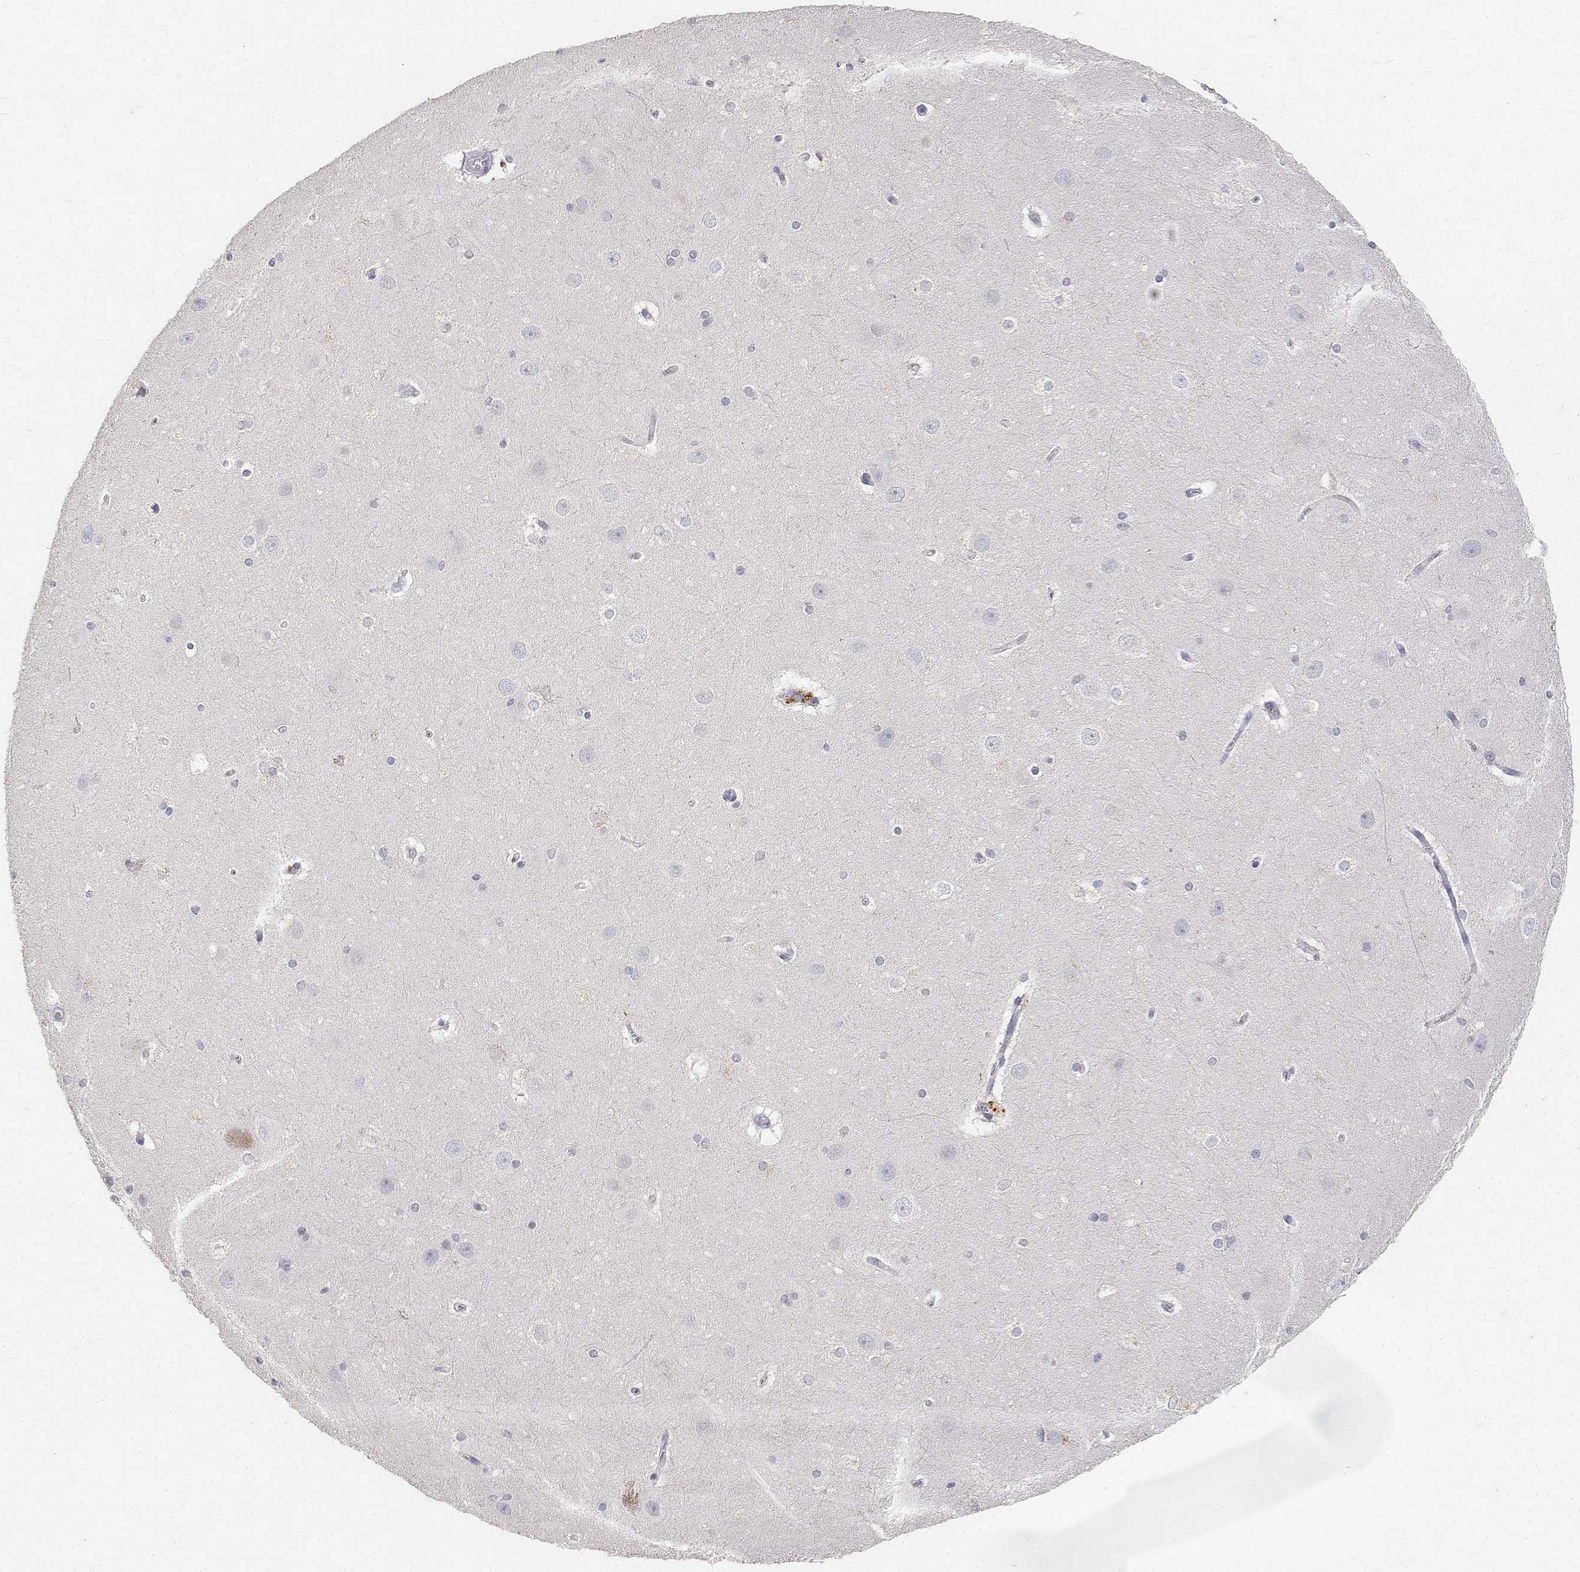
{"staining": {"intensity": "negative", "quantity": "none", "location": "none"}, "tissue": "hippocampus", "cell_type": "Glial cells", "image_type": "normal", "snomed": [{"axis": "morphology", "description": "Normal tissue, NOS"}, {"axis": "topography", "description": "Cerebral cortex"}, {"axis": "topography", "description": "Hippocampus"}], "caption": "Immunohistochemical staining of benign human hippocampus shows no significant positivity in glial cells.", "gene": "PAEP", "patient": {"sex": "female", "age": 19}}